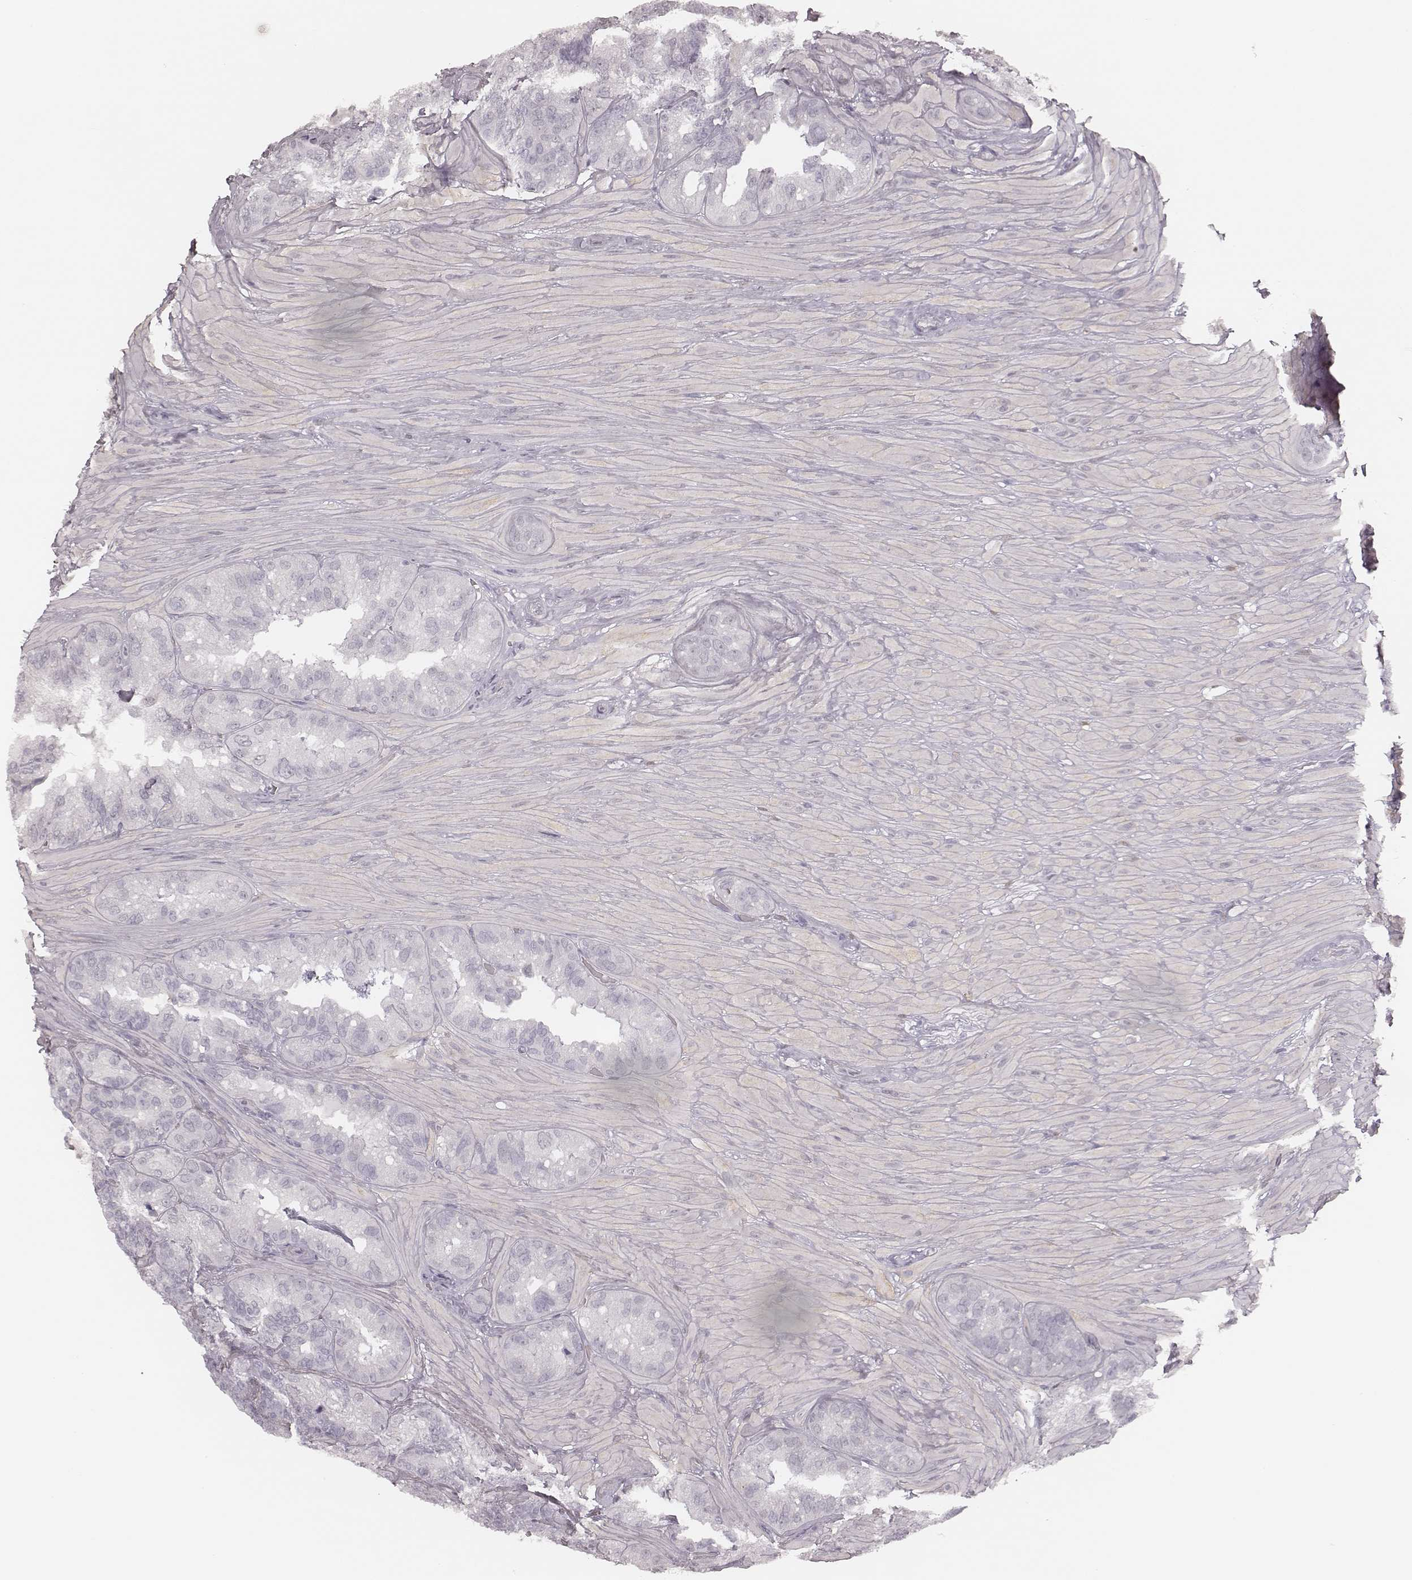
{"staining": {"intensity": "negative", "quantity": "none", "location": "none"}, "tissue": "seminal vesicle", "cell_type": "Glandular cells", "image_type": "normal", "snomed": [{"axis": "morphology", "description": "Normal tissue, NOS"}, {"axis": "topography", "description": "Seminal veicle"}], "caption": "Protein analysis of unremarkable seminal vesicle displays no significant positivity in glandular cells.", "gene": "MSX1", "patient": {"sex": "male", "age": 60}}